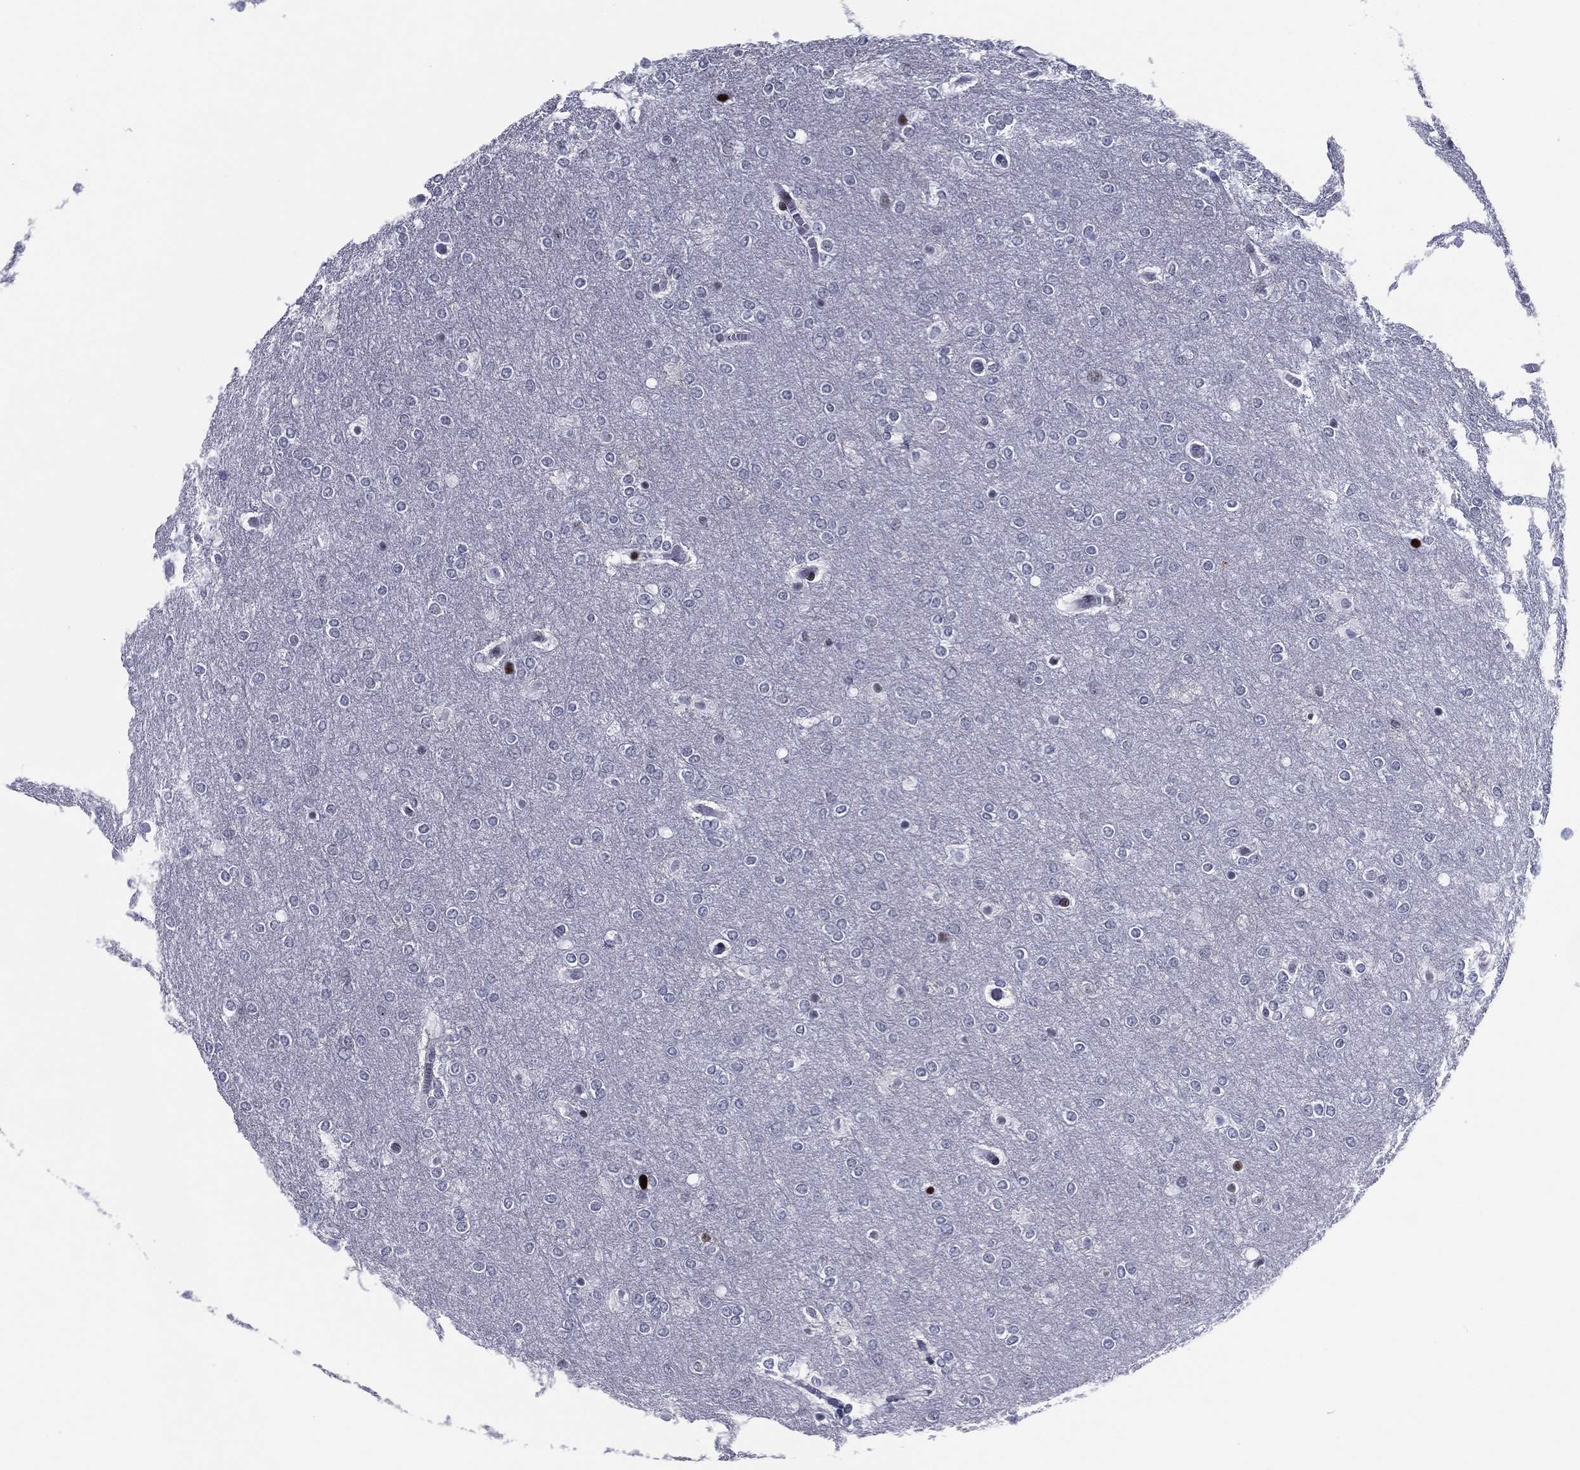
{"staining": {"intensity": "negative", "quantity": "none", "location": "none"}, "tissue": "glioma", "cell_type": "Tumor cells", "image_type": "cancer", "snomed": [{"axis": "morphology", "description": "Glioma, malignant, High grade"}, {"axis": "topography", "description": "Brain"}], "caption": "Micrograph shows no protein staining in tumor cells of malignant glioma (high-grade) tissue.", "gene": "CYB561D2", "patient": {"sex": "female", "age": 61}}